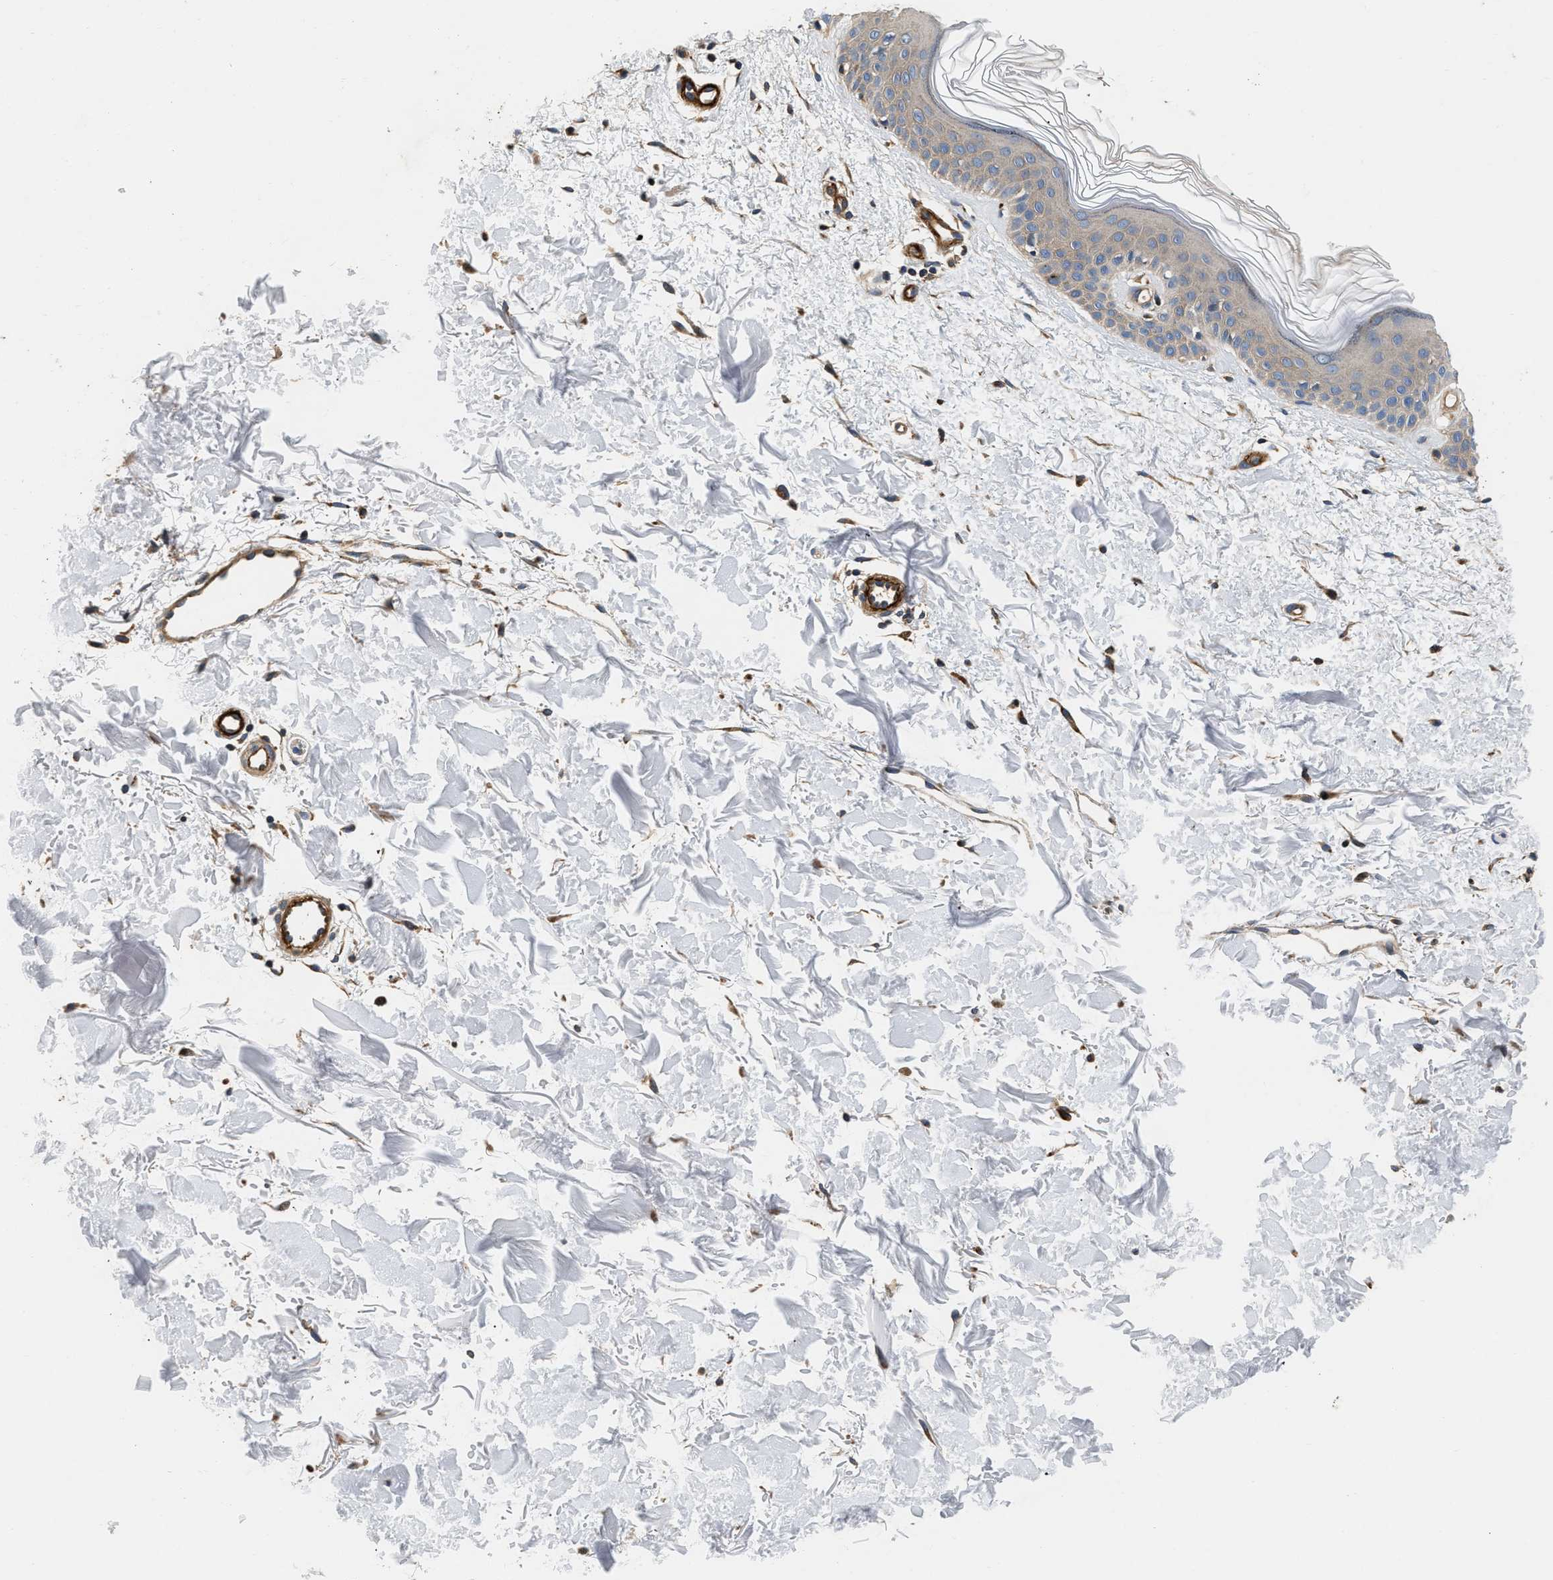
{"staining": {"intensity": "moderate", "quantity": ">75%", "location": "cytoplasmic/membranous"}, "tissue": "skin", "cell_type": "Fibroblasts", "image_type": "normal", "snomed": [{"axis": "morphology", "description": "Normal tissue, NOS"}, {"axis": "morphology", "description": "Malignant melanoma, NOS"}, {"axis": "topography", "description": "Skin"}], "caption": "IHC image of normal skin: human skin stained using immunohistochemistry displays medium levels of moderate protein expression localized specifically in the cytoplasmic/membranous of fibroblasts, appearing as a cytoplasmic/membranous brown color.", "gene": "NME6", "patient": {"sex": "male", "age": 83}}